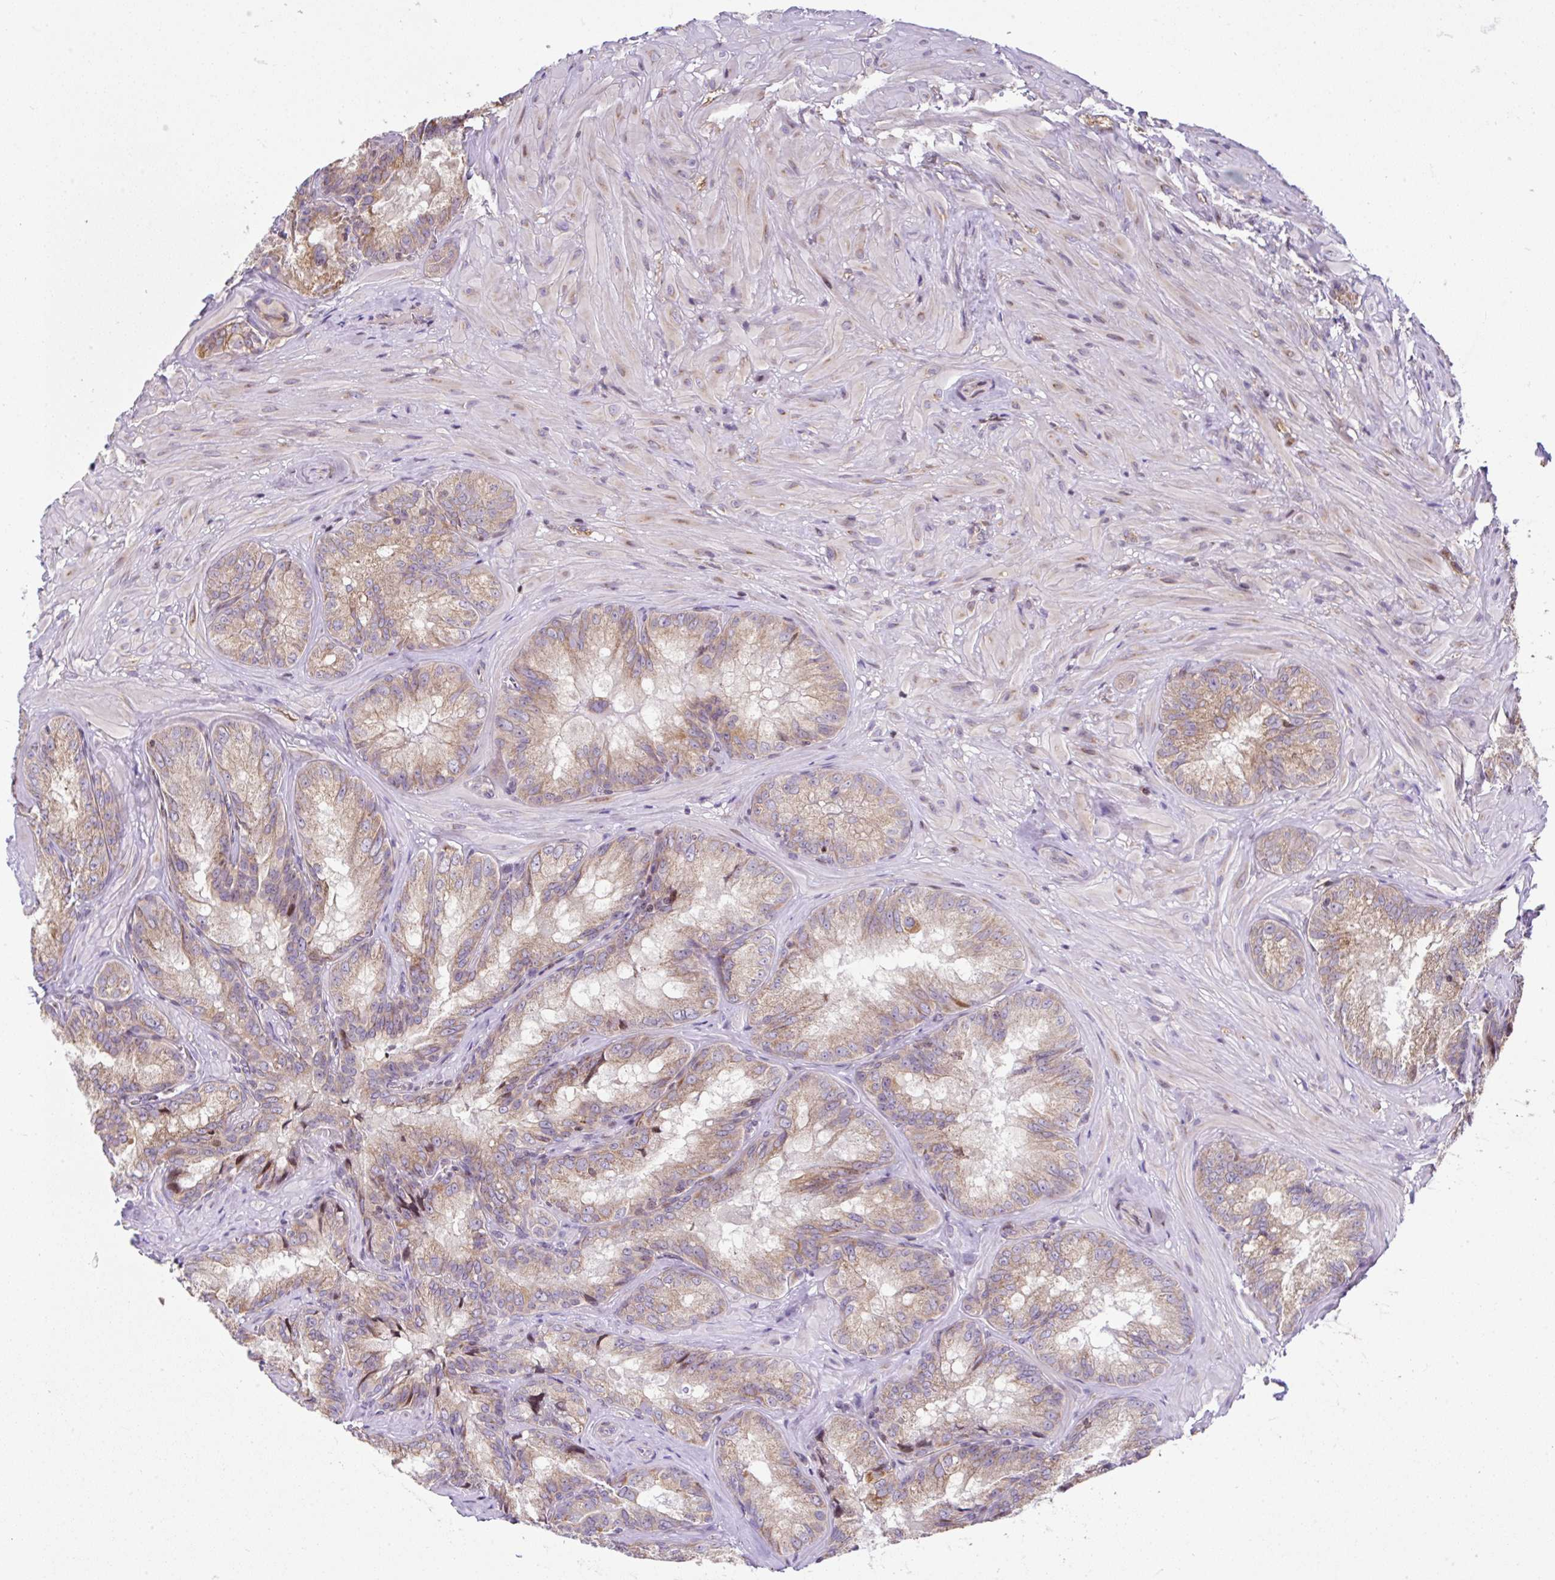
{"staining": {"intensity": "moderate", "quantity": ">75%", "location": "cytoplasmic/membranous"}, "tissue": "seminal vesicle", "cell_type": "Glandular cells", "image_type": "normal", "snomed": [{"axis": "morphology", "description": "Normal tissue, NOS"}, {"axis": "topography", "description": "Seminal veicle"}], "caption": "IHC staining of benign seminal vesicle, which reveals medium levels of moderate cytoplasmic/membranous positivity in approximately >75% of glandular cells indicating moderate cytoplasmic/membranous protein expression. The staining was performed using DAB (3,3'-diaminobenzidine) (brown) for protein detection and nuclei were counterstained in hematoxylin (blue).", "gene": "FIGNL1", "patient": {"sex": "male", "age": 47}}